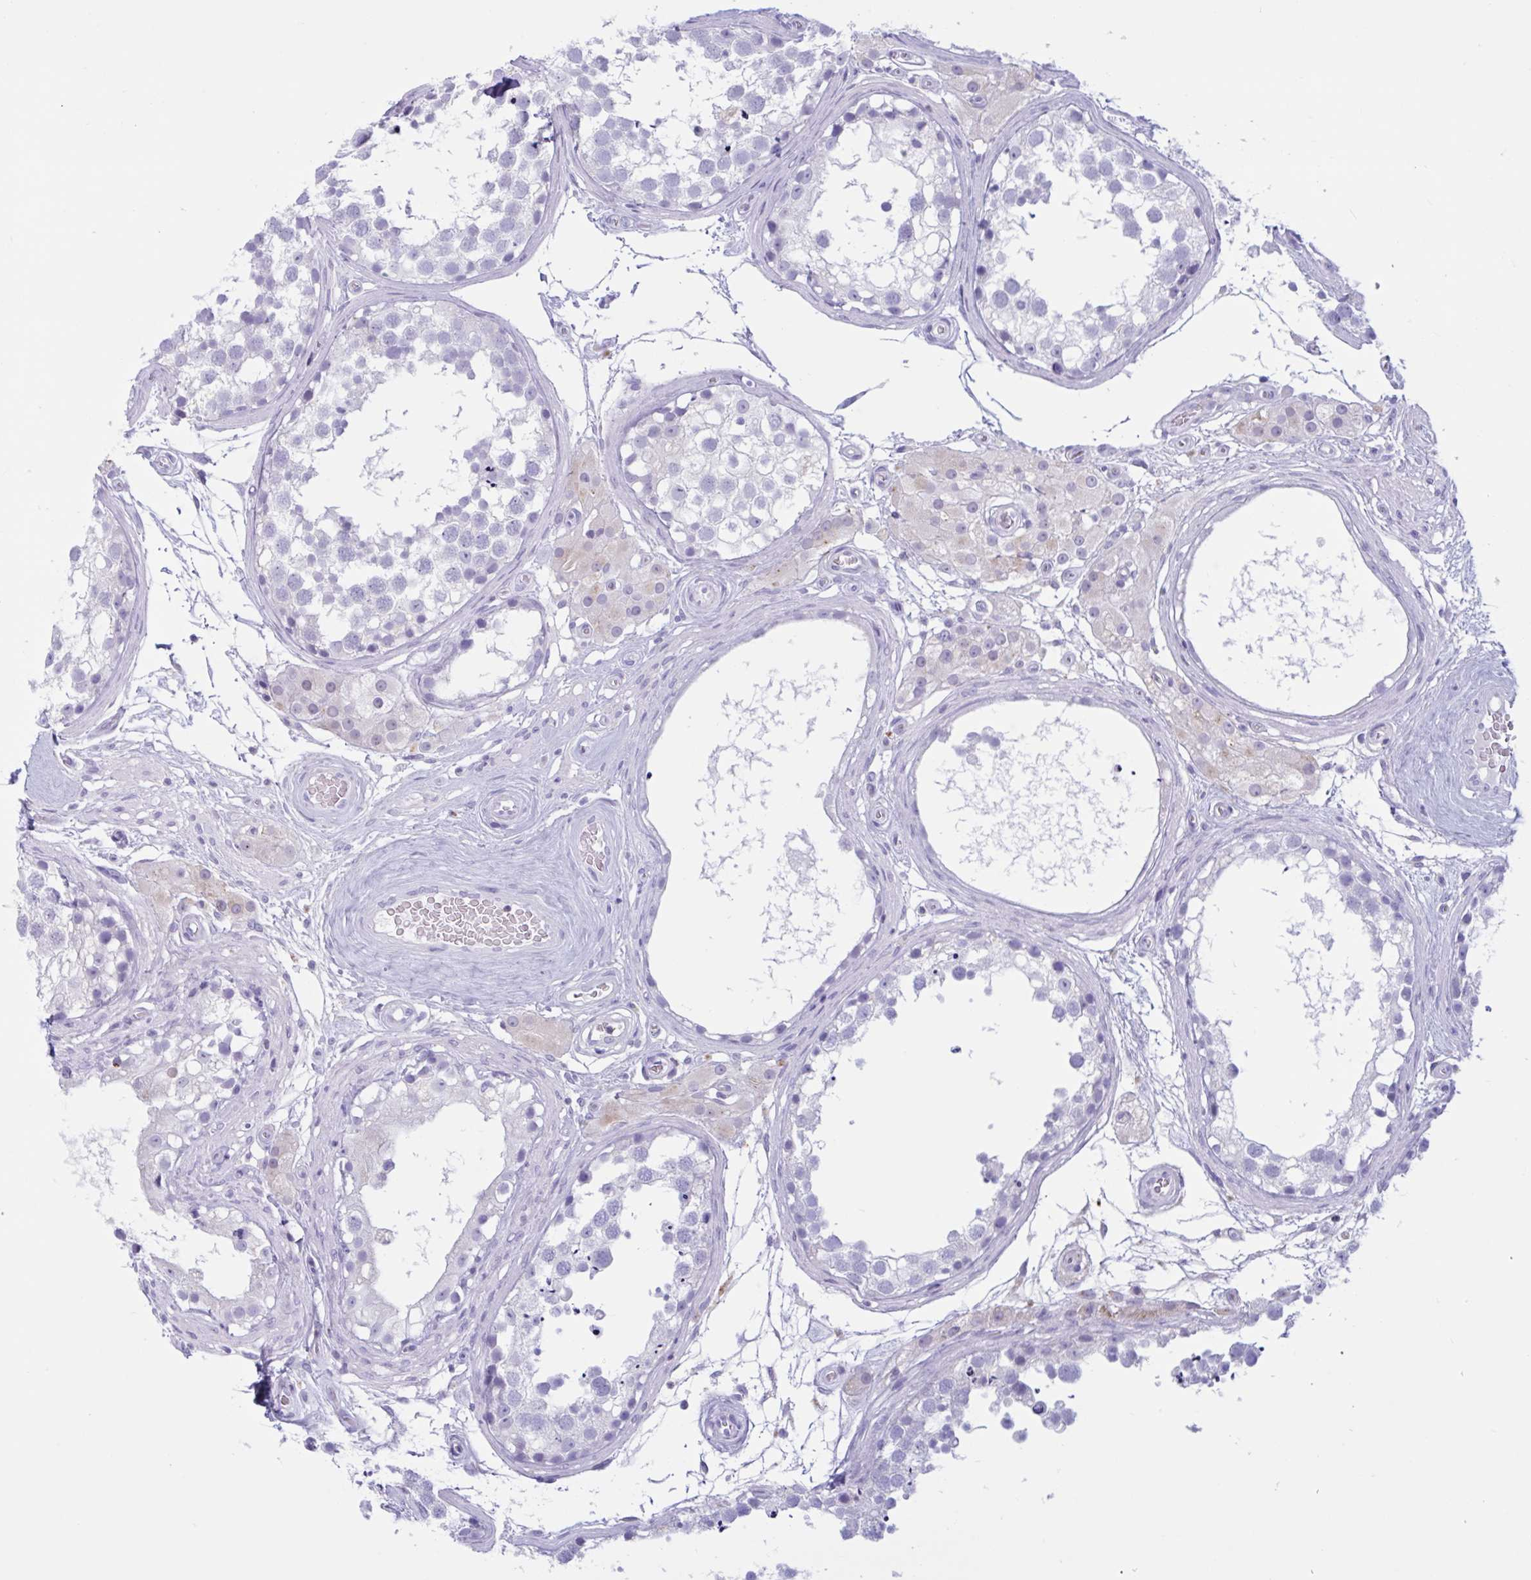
{"staining": {"intensity": "negative", "quantity": "none", "location": "none"}, "tissue": "testis", "cell_type": "Cells in seminiferous ducts", "image_type": "normal", "snomed": [{"axis": "morphology", "description": "Normal tissue, NOS"}, {"axis": "morphology", "description": "Seminoma, NOS"}, {"axis": "topography", "description": "Testis"}], "caption": "Cells in seminiferous ducts show no significant staining in benign testis. (Stains: DAB (3,3'-diaminobenzidine) immunohistochemistry (IHC) with hematoxylin counter stain, Microscopy: brightfield microscopy at high magnification).", "gene": "XCL1", "patient": {"sex": "male", "age": 65}}